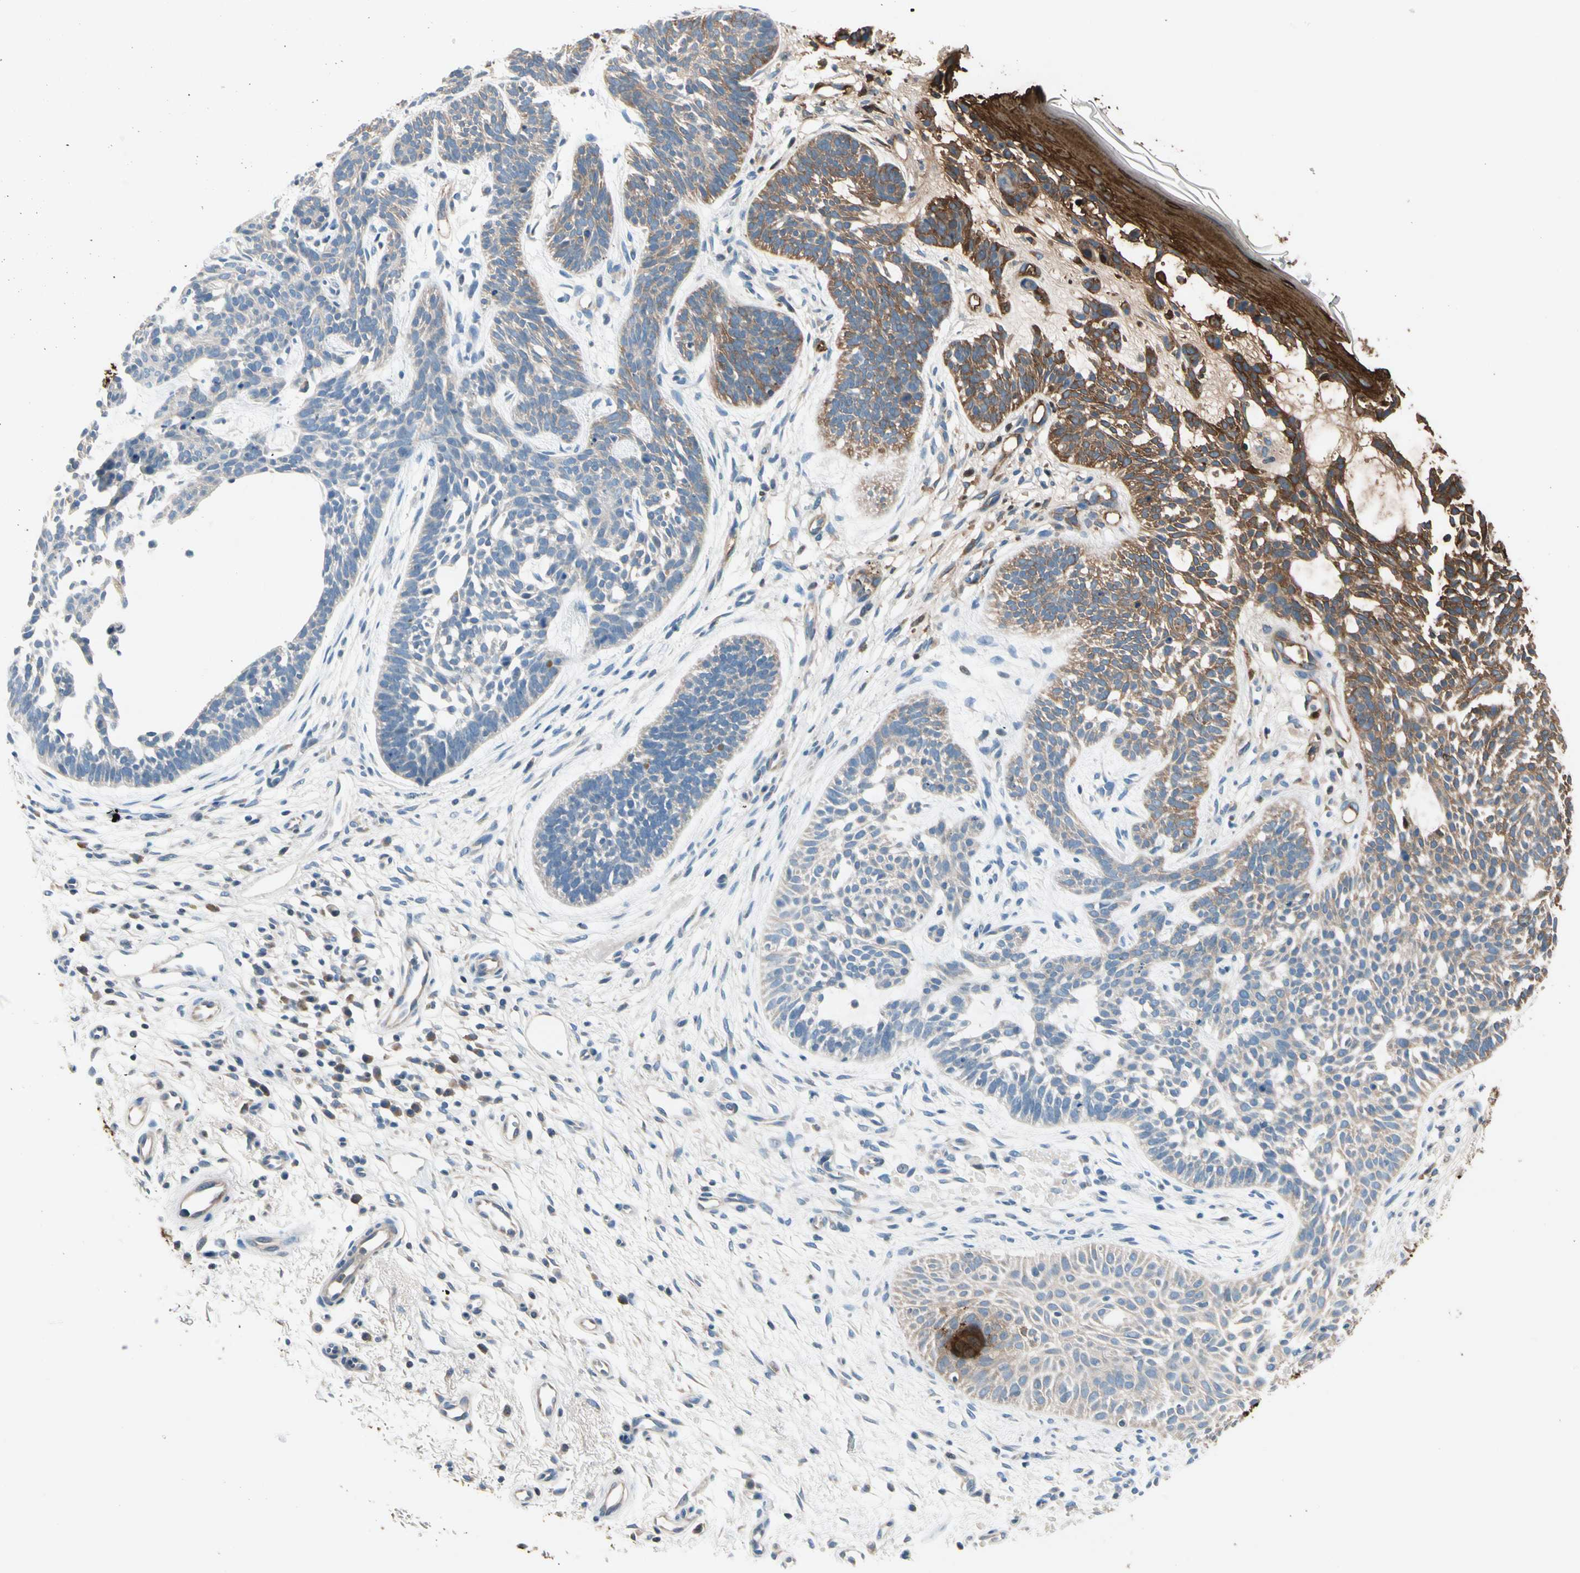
{"staining": {"intensity": "weak", "quantity": ">75%", "location": "cytoplasmic/membranous"}, "tissue": "skin cancer", "cell_type": "Tumor cells", "image_type": "cancer", "snomed": [{"axis": "morphology", "description": "Normal tissue, NOS"}, {"axis": "morphology", "description": "Basal cell carcinoma"}, {"axis": "topography", "description": "Skin"}], "caption": "Immunohistochemistry (IHC) (DAB) staining of human skin basal cell carcinoma exhibits weak cytoplasmic/membranous protein positivity in approximately >75% of tumor cells.", "gene": "STK40", "patient": {"sex": "female", "age": 69}}